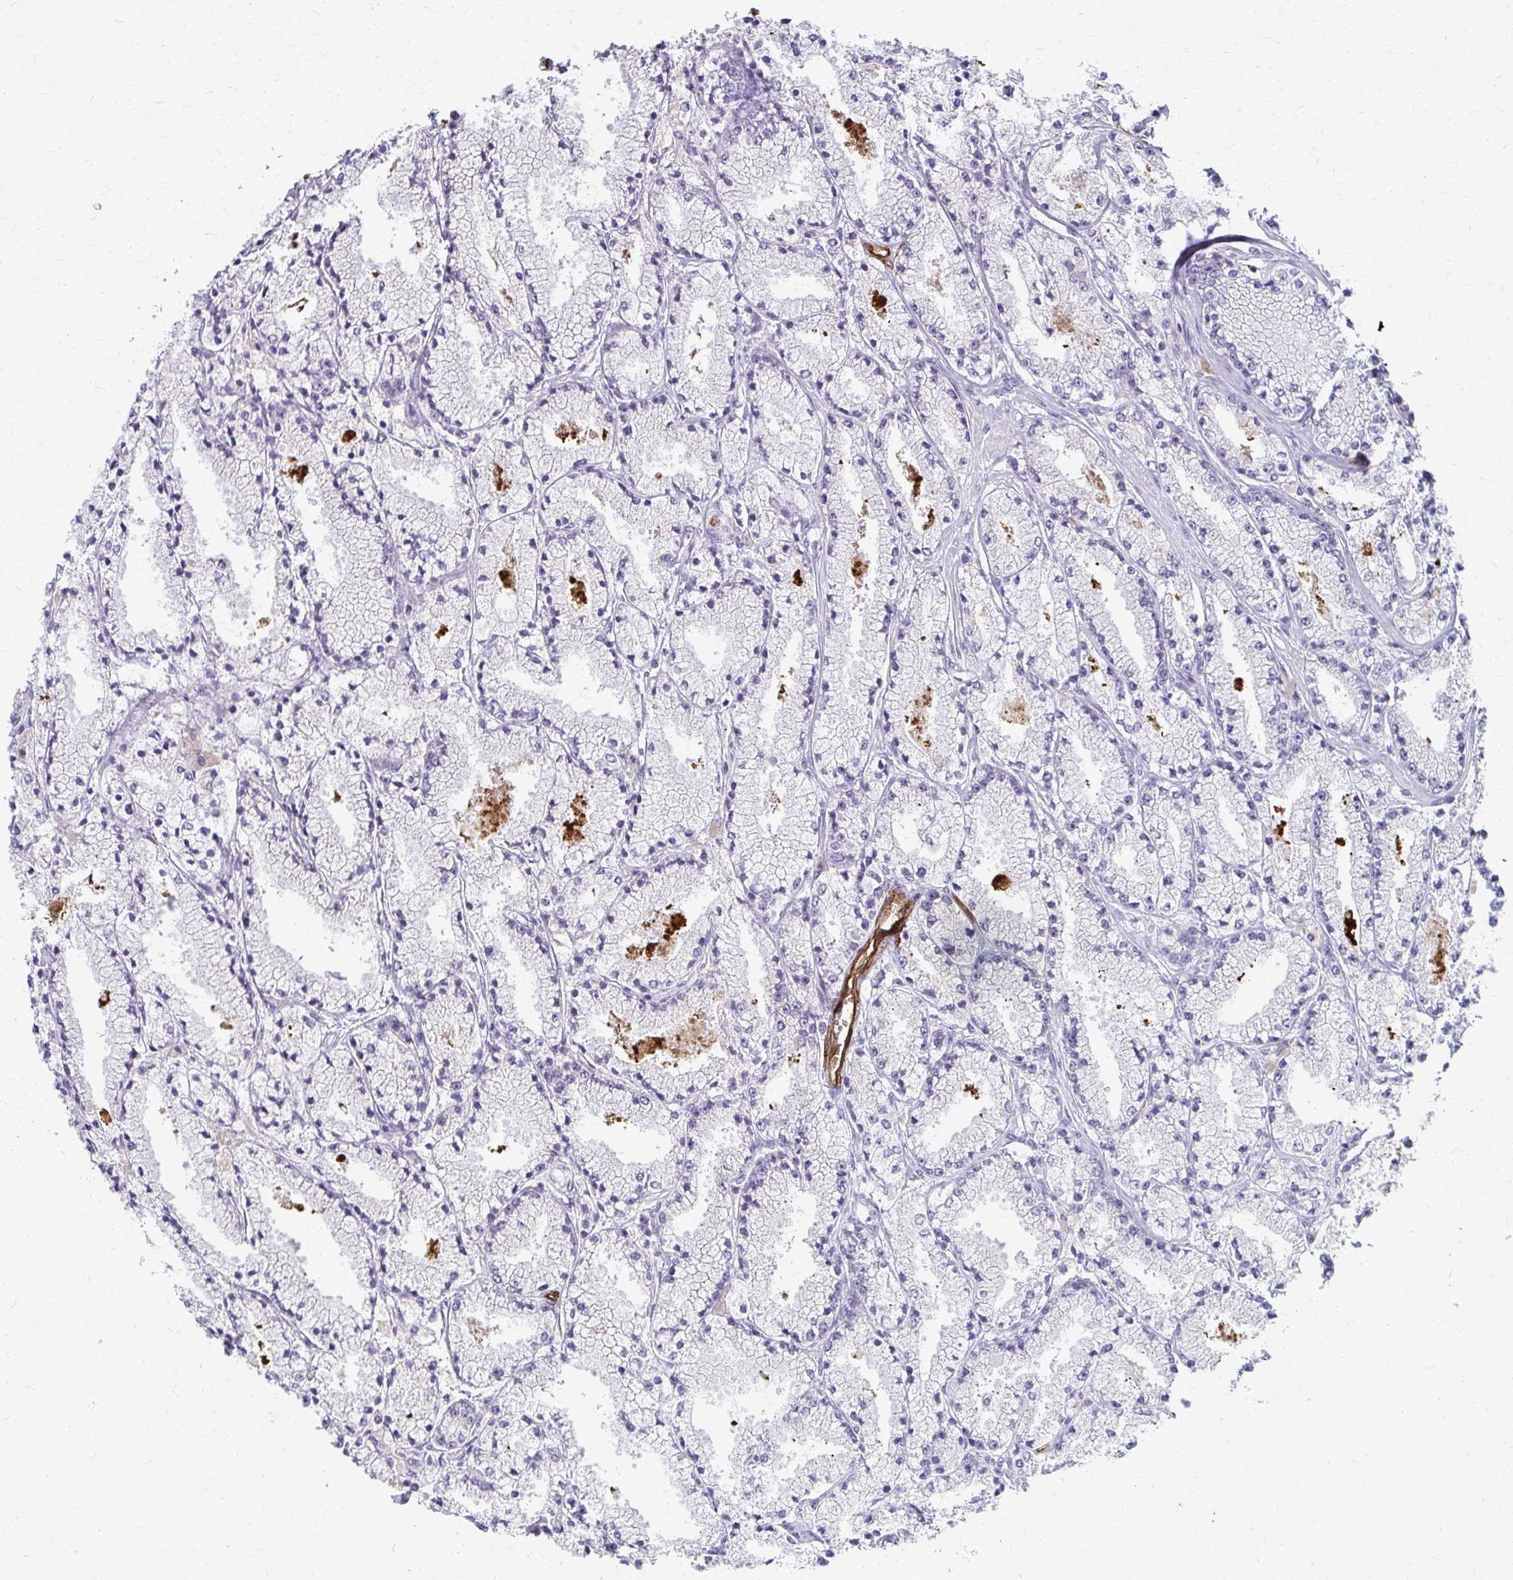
{"staining": {"intensity": "negative", "quantity": "none", "location": "none"}, "tissue": "prostate cancer", "cell_type": "Tumor cells", "image_type": "cancer", "snomed": [{"axis": "morphology", "description": "Adenocarcinoma, High grade"}, {"axis": "topography", "description": "Prostate"}], "caption": "There is no significant staining in tumor cells of high-grade adenocarcinoma (prostate). (Stains: DAB IHC with hematoxylin counter stain, Microscopy: brightfield microscopy at high magnification).", "gene": "ADIPOQ", "patient": {"sex": "male", "age": 63}}